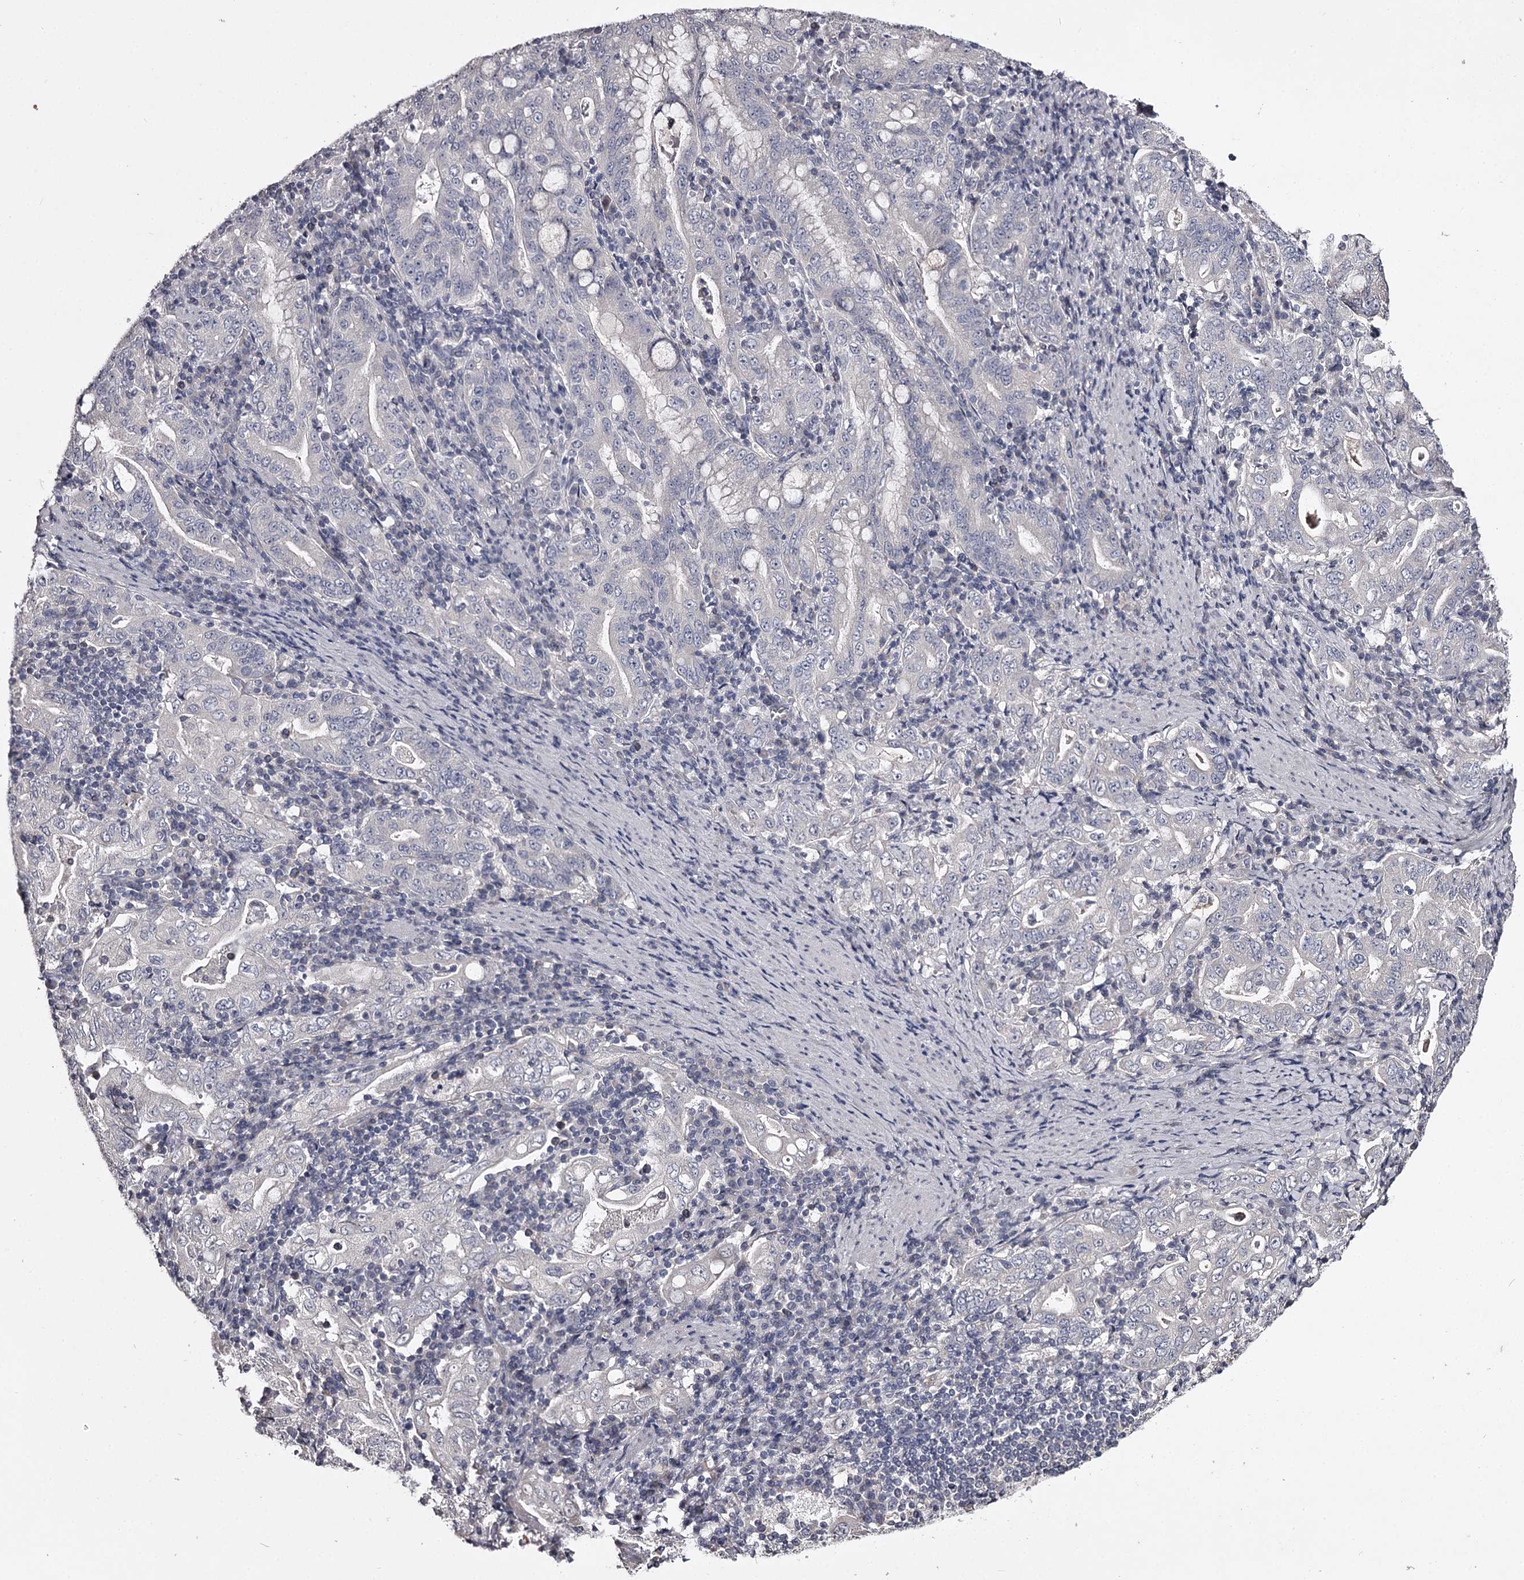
{"staining": {"intensity": "negative", "quantity": "none", "location": "none"}, "tissue": "stomach cancer", "cell_type": "Tumor cells", "image_type": "cancer", "snomed": [{"axis": "morphology", "description": "Normal tissue, NOS"}, {"axis": "morphology", "description": "Adenocarcinoma, NOS"}, {"axis": "topography", "description": "Esophagus"}, {"axis": "topography", "description": "Stomach, upper"}, {"axis": "topography", "description": "Peripheral nerve tissue"}], "caption": "This is a histopathology image of IHC staining of stomach adenocarcinoma, which shows no staining in tumor cells.", "gene": "PRM2", "patient": {"sex": "male", "age": 62}}